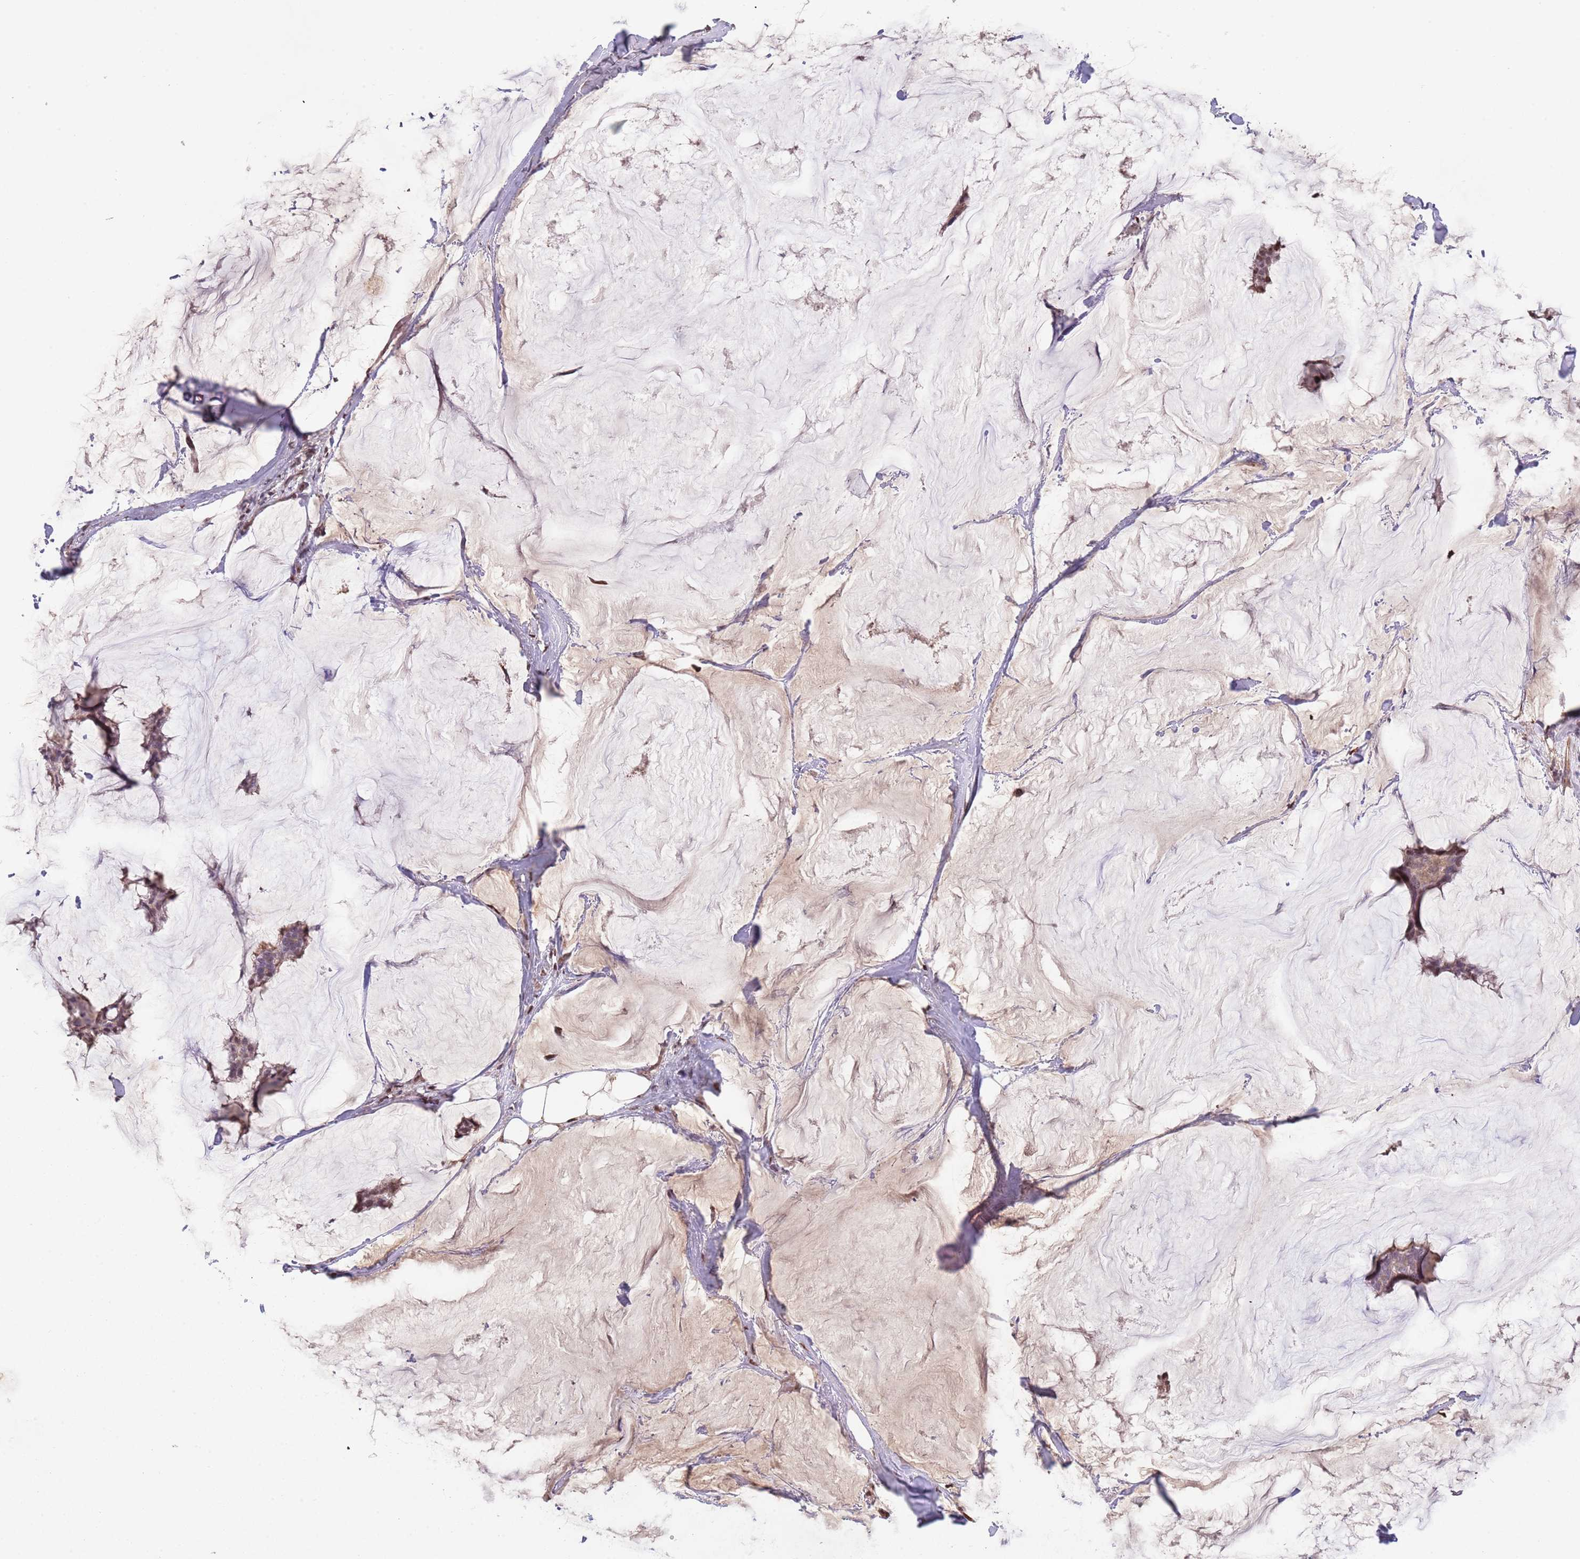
{"staining": {"intensity": "weak", "quantity": ">75%", "location": "cytoplasmic/membranous"}, "tissue": "breast cancer", "cell_type": "Tumor cells", "image_type": "cancer", "snomed": [{"axis": "morphology", "description": "Duct carcinoma"}, {"axis": "topography", "description": "Breast"}], "caption": "The micrograph displays a brown stain indicating the presence of a protein in the cytoplasmic/membranous of tumor cells in breast cancer (intraductal carcinoma). (DAB = brown stain, brightfield microscopy at high magnification).", "gene": "MEI1", "patient": {"sex": "female", "age": 93}}